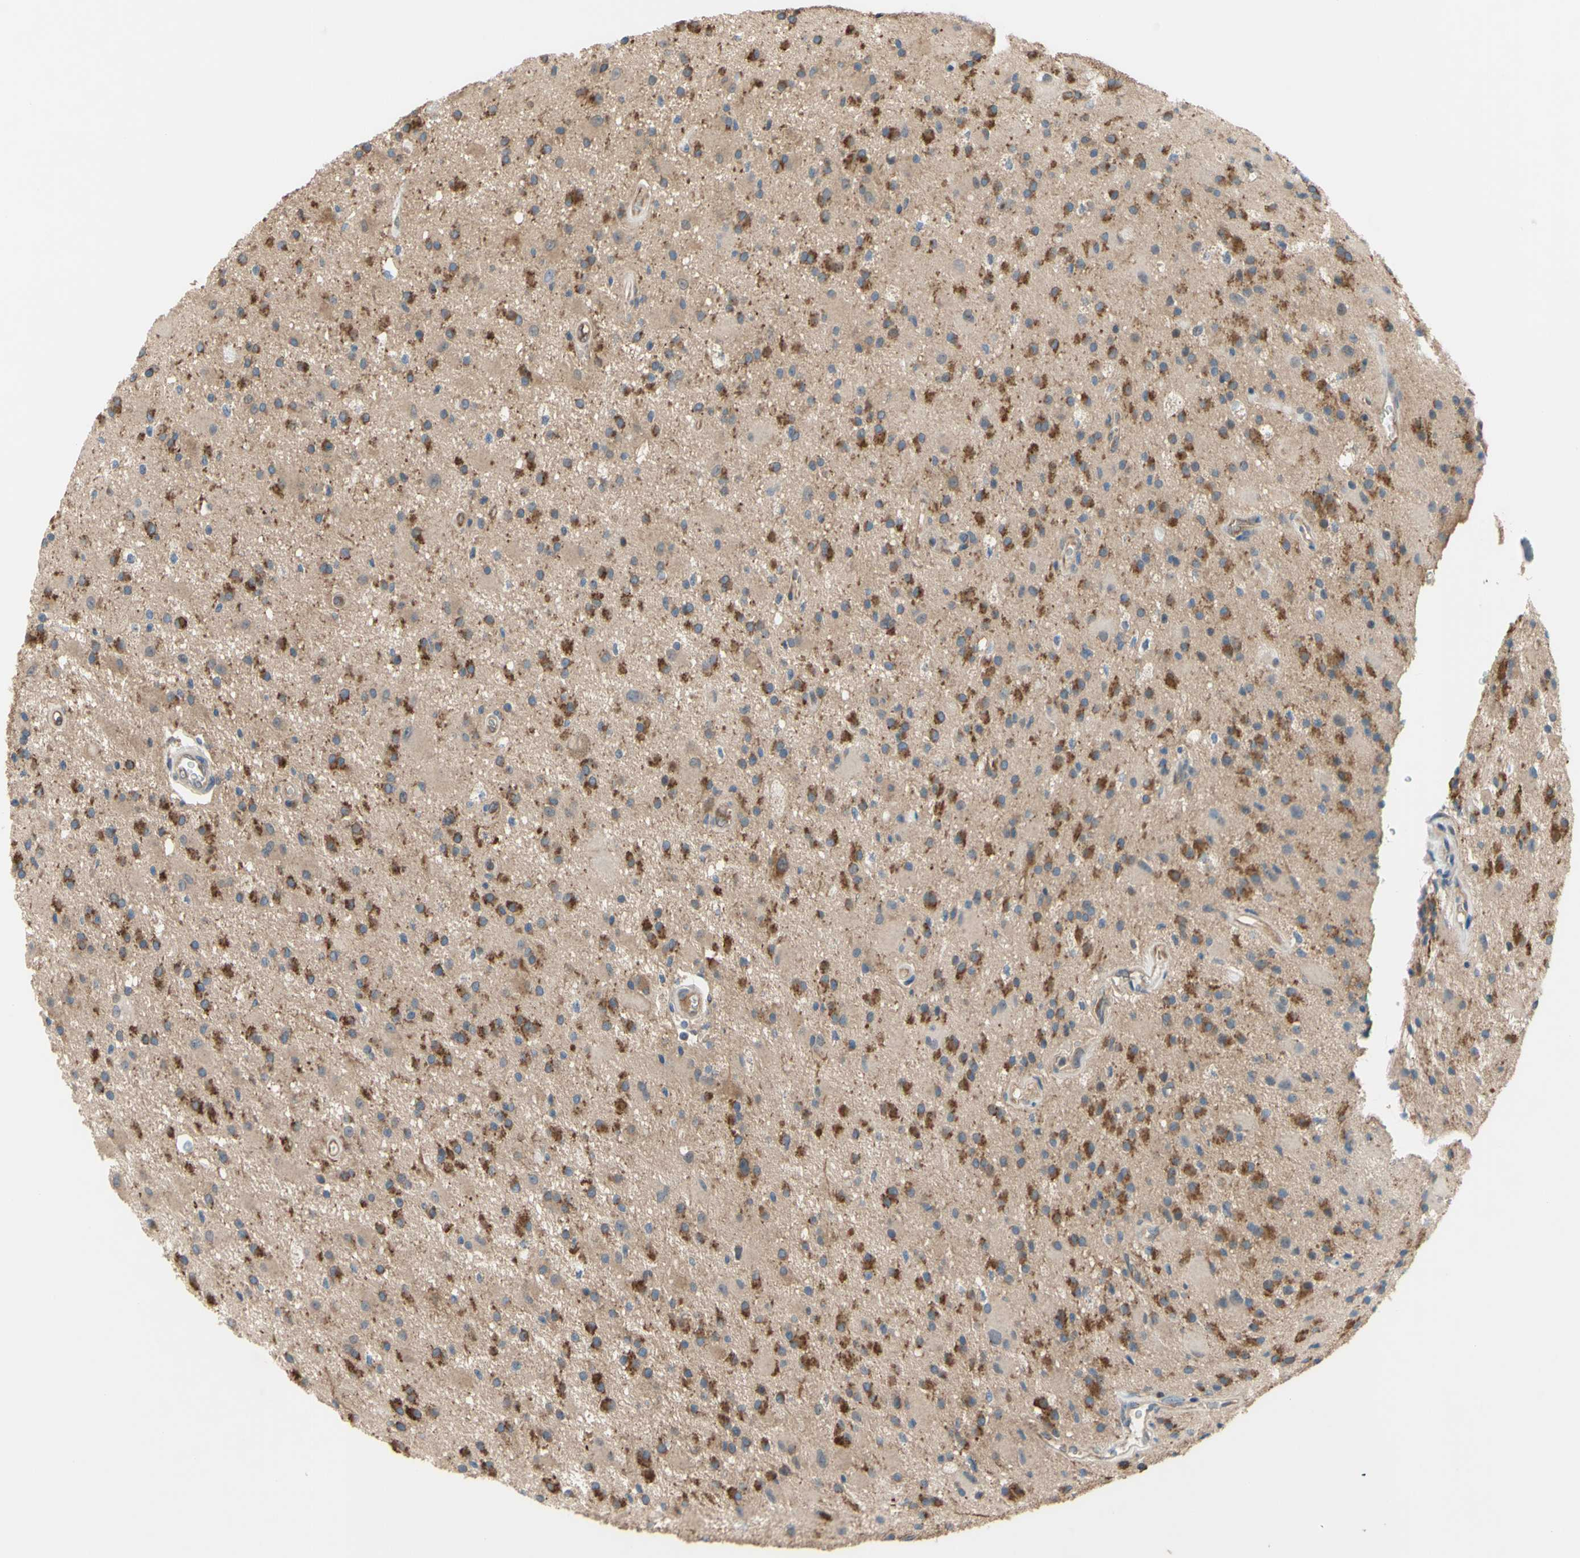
{"staining": {"intensity": "strong", "quantity": "25%-75%", "location": "cytoplasmic/membranous"}, "tissue": "glioma", "cell_type": "Tumor cells", "image_type": "cancer", "snomed": [{"axis": "morphology", "description": "Glioma, malignant, Low grade"}, {"axis": "topography", "description": "Brain"}], "caption": "Glioma tissue demonstrates strong cytoplasmic/membranous positivity in approximately 25%-75% of tumor cells, visualized by immunohistochemistry. (Stains: DAB (3,3'-diaminobenzidine) in brown, nuclei in blue, Microscopy: brightfield microscopy at high magnification).", "gene": "DYNLRB1", "patient": {"sex": "male", "age": 58}}